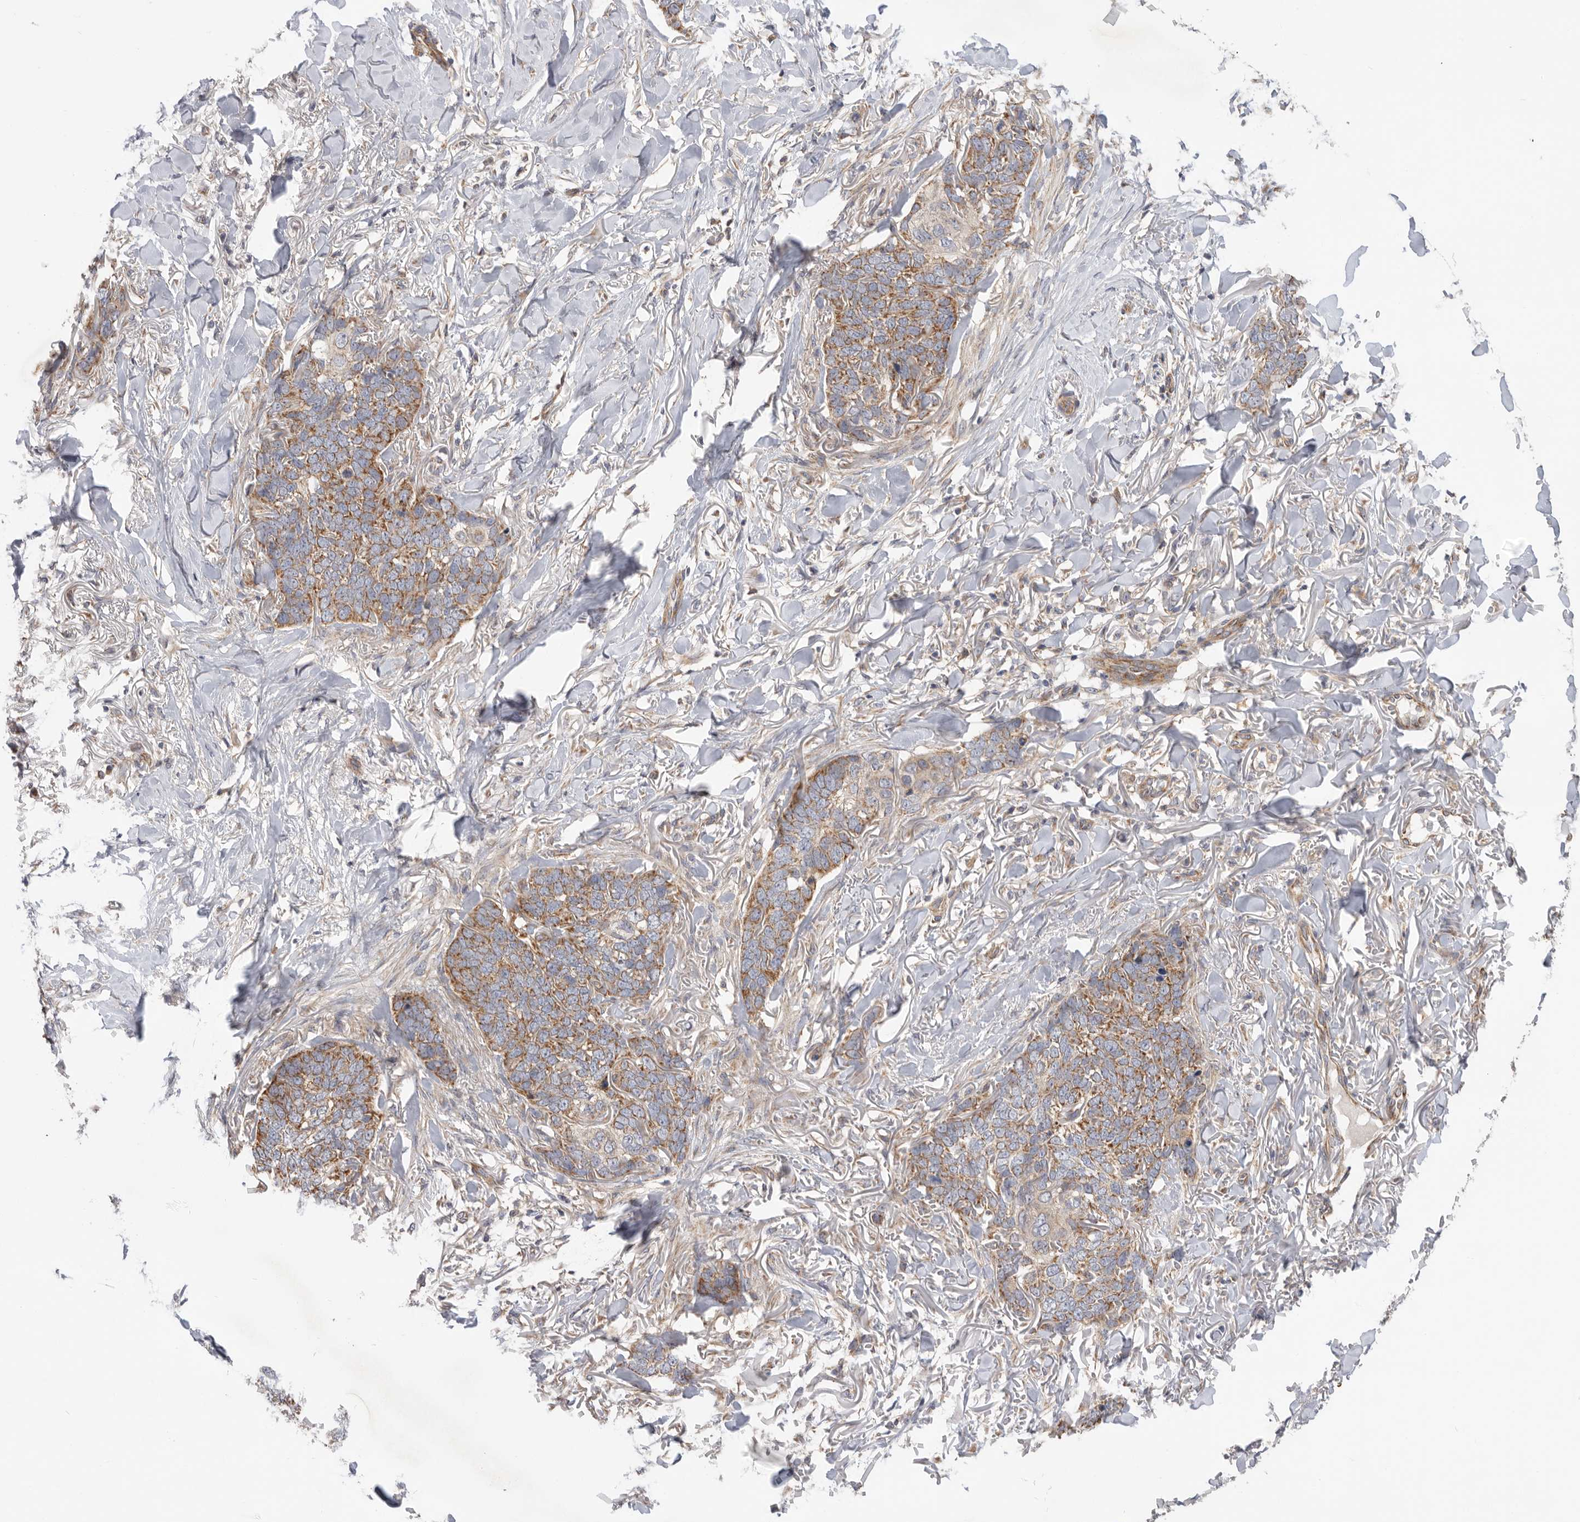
{"staining": {"intensity": "moderate", "quantity": ">75%", "location": "cytoplasmic/membranous"}, "tissue": "skin cancer", "cell_type": "Tumor cells", "image_type": "cancer", "snomed": [{"axis": "morphology", "description": "Normal tissue, NOS"}, {"axis": "morphology", "description": "Basal cell carcinoma"}, {"axis": "topography", "description": "Skin"}], "caption": "Moderate cytoplasmic/membranous protein staining is seen in about >75% of tumor cells in skin cancer (basal cell carcinoma).", "gene": "MTFR1L", "patient": {"sex": "male", "age": 77}}